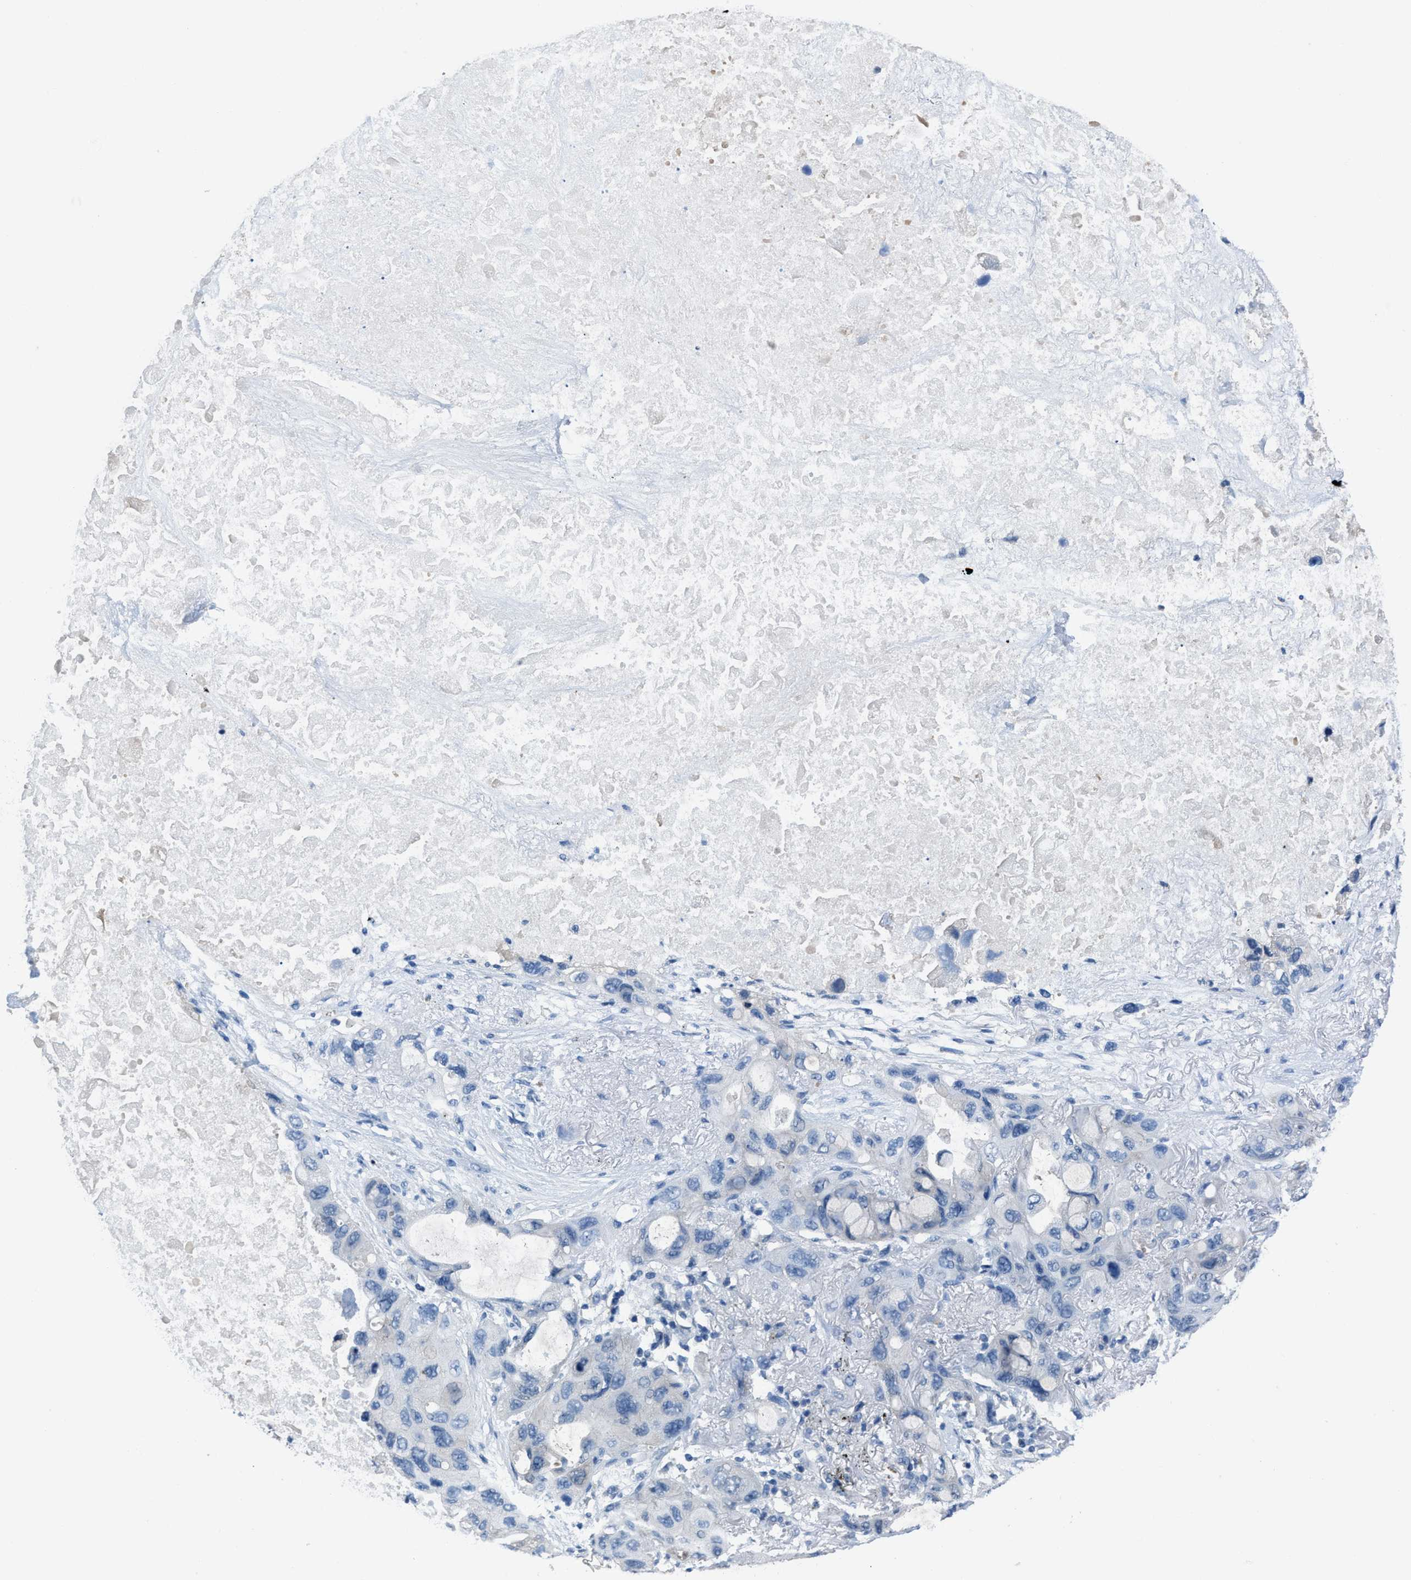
{"staining": {"intensity": "negative", "quantity": "none", "location": "none"}, "tissue": "lung cancer", "cell_type": "Tumor cells", "image_type": "cancer", "snomed": [{"axis": "morphology", "description": "Squamous cell carcinoma, NOS"}, {"axis": "topography", "description": "Lung"}], "caption": "This is a micrograph of immunohistochemistry (IHC) staining of lung cancer, which shows no expression in tumor cells.", "gene": "NUDT5", "patient": {"sex": "female", "age": 73}}